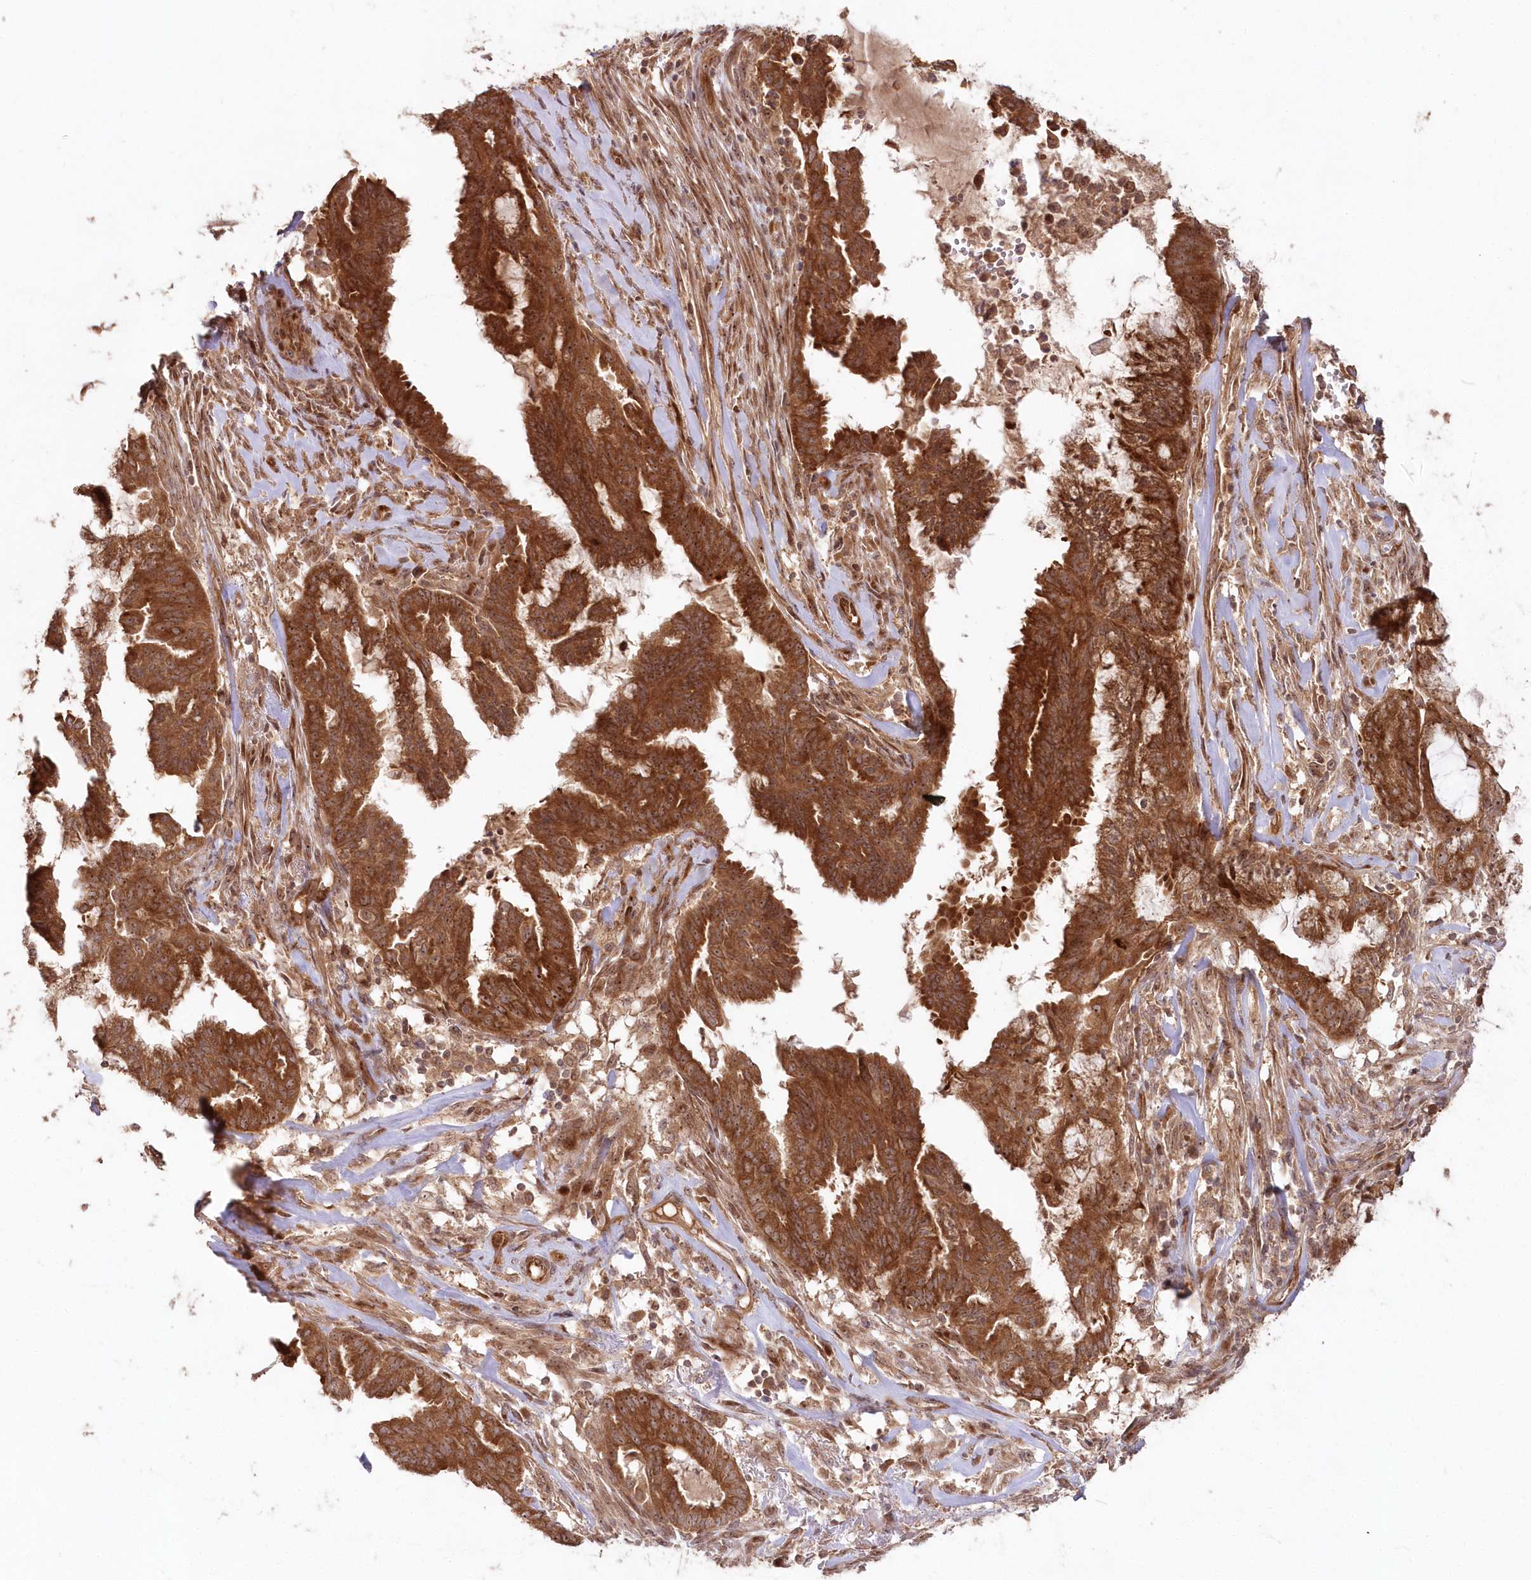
{"staining": {"intensity": "strong", "quantity": ">75%", "location": "cytoplasmic/membranous,nuclear"}, "tissue": "endometrial cancer", "cell_type": "Tumor cells", "image_type": "cancer", "snomed": [{"axis": "morphology", "description": "Adenocarcinoma, NOS"}, {"axis": "topography", "description": "Endometrium"}], "caption": "Protein expression analysis of adenocarcinoma (endometrial) reveals strong cytoplasmic/membranous and nuclear positivity in about >75% of tumor cells.", "gene": "SERINC1", "patient": {"sex": "female", "age": 86}}